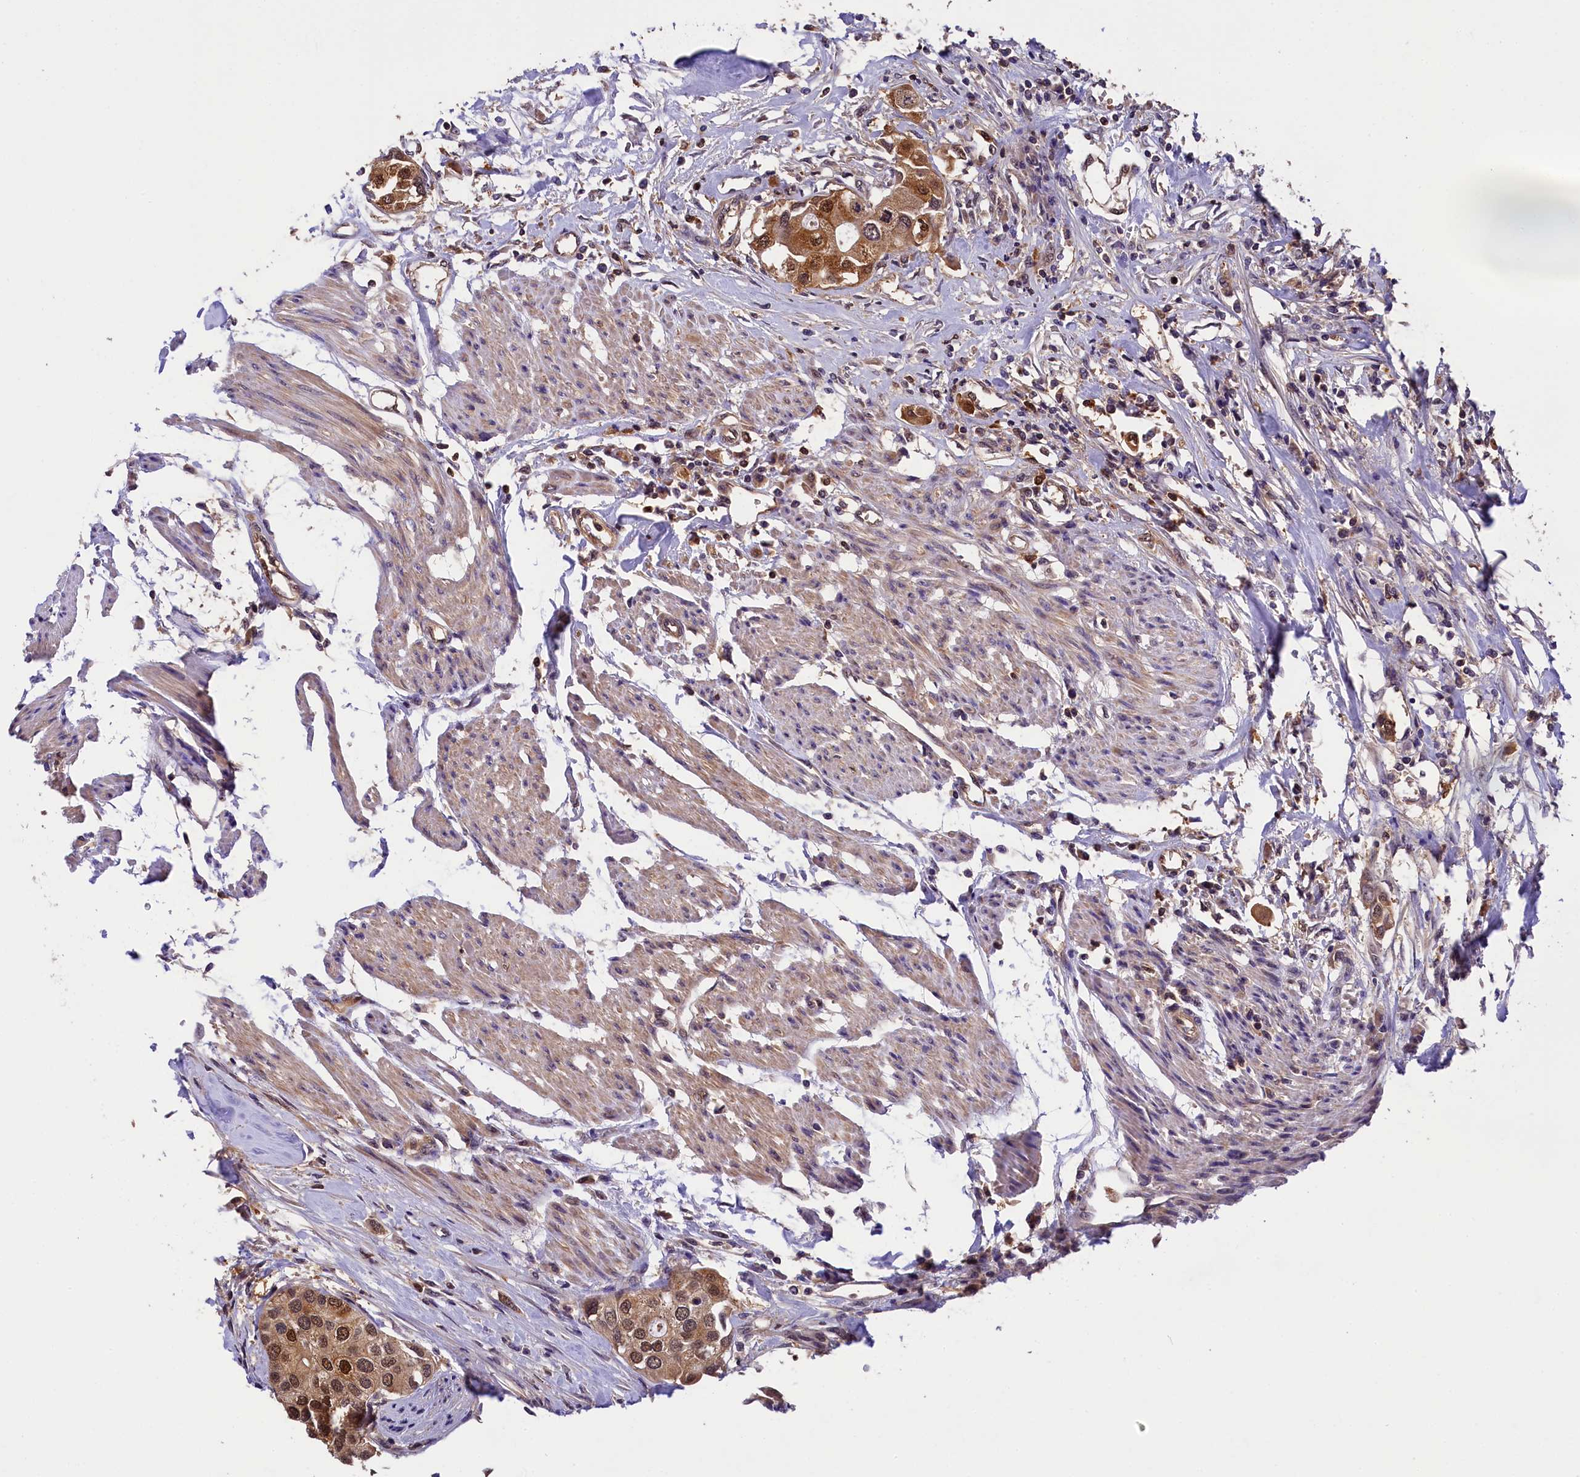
{"staining": {"intensity": "moderate", "quantity": ">75%", "location": "cytoplasmic/membranous,nuclear"}, "tissue": "urothelial cancer", "cell_type": "Tumor cells", "image_type": "cancer", "snomed": [{"axis": "morphology", "description": "Urothelial carcinoma, High grade"}, {"axis": "topography", "description": "Urinary bladder"}], "caption": "Brown immunohistochemical staining in high-grade urothelial carcinoma demonstrates moderate cytoplasmic/membranous and nuclear positivity in approximately >75% of tumor cells.", "gene": "EIF6", "patient": {"sex": "male", "age": 64}}